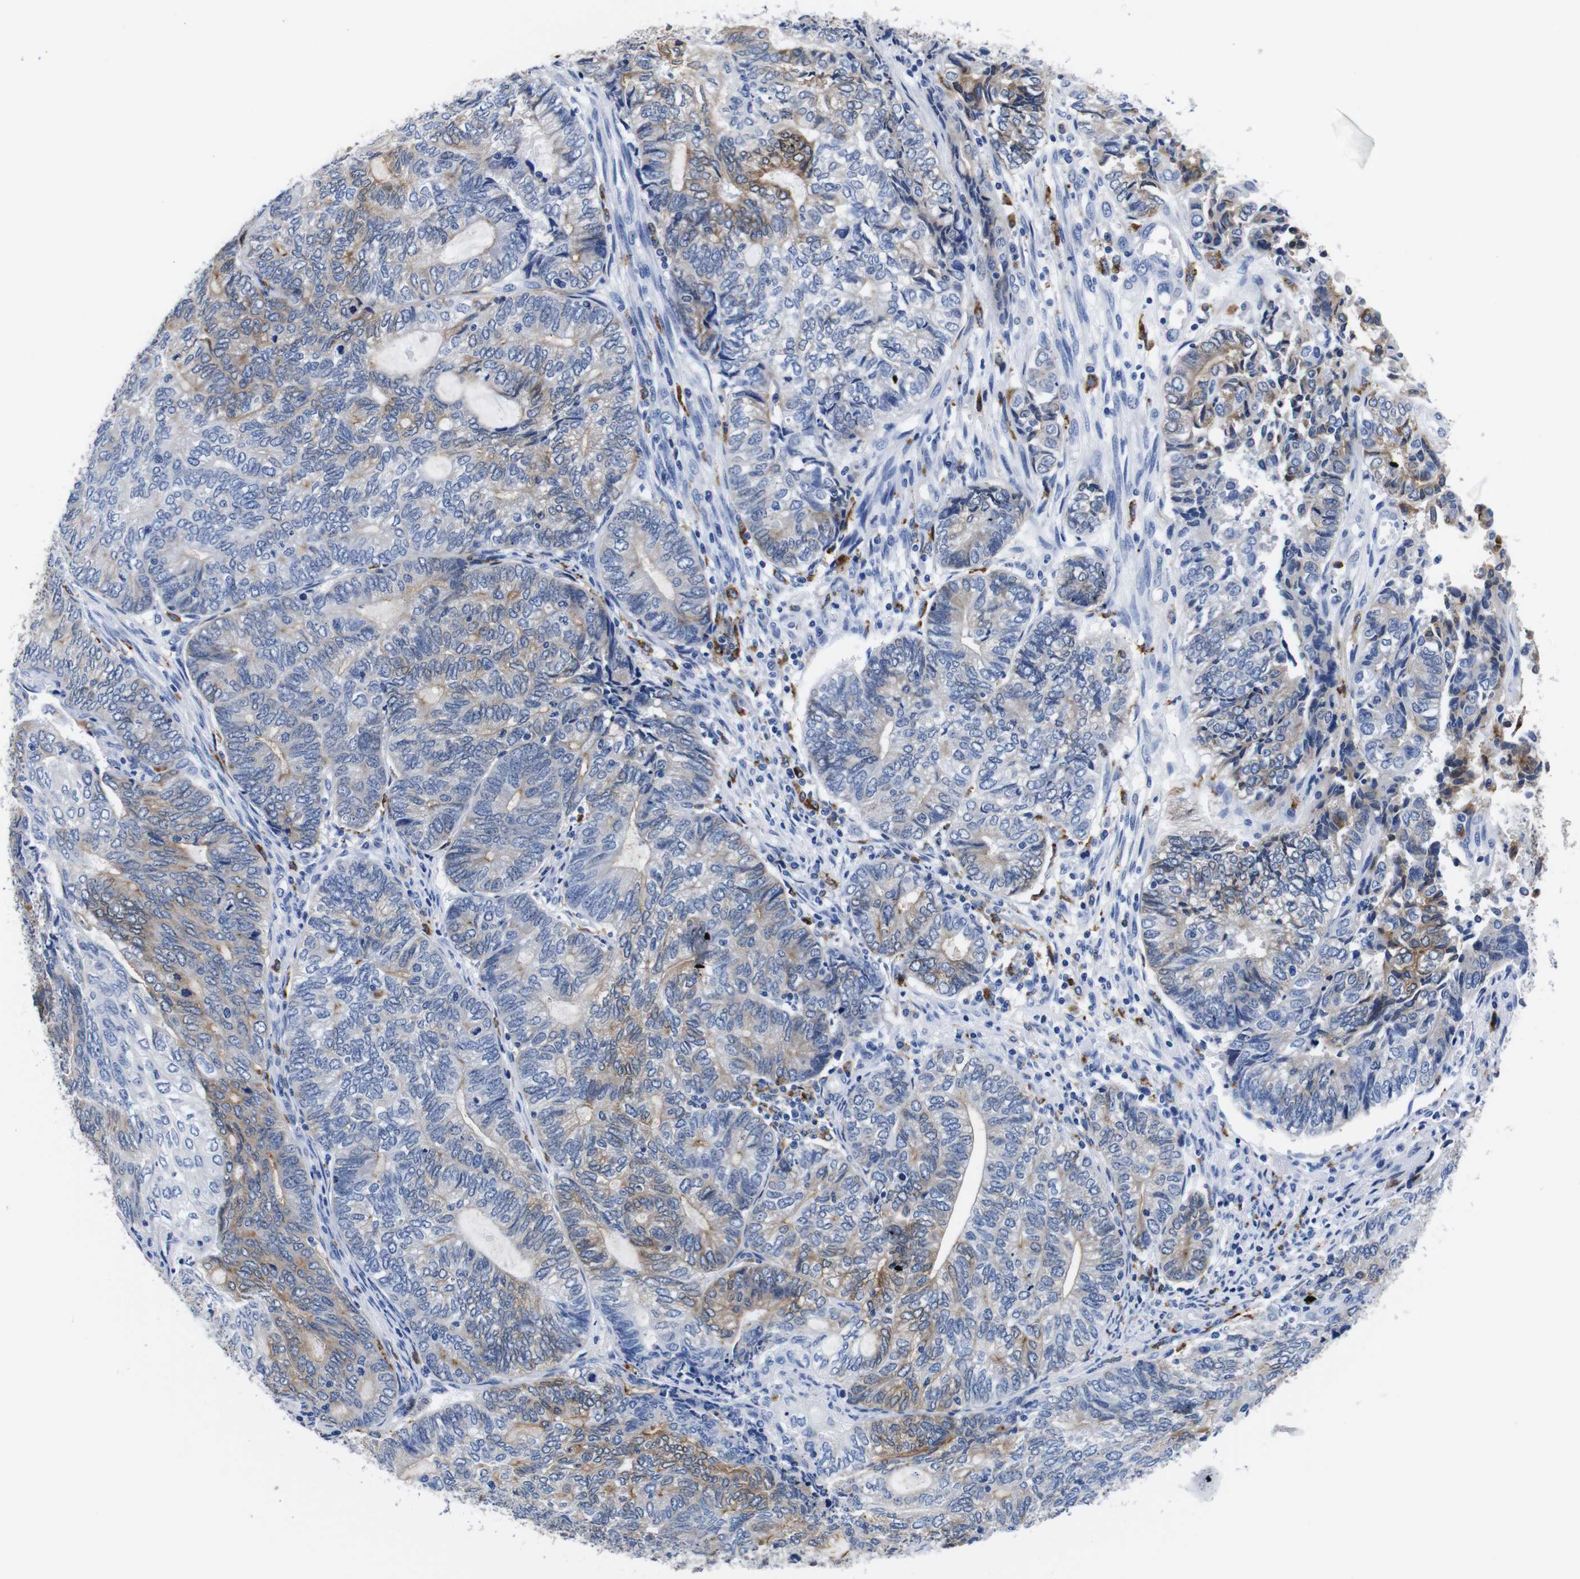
{"staining": {"intensity": "moderate", "quantity": "25%-75%", "location": "cytoplasmic/membranous"}, "tissue": "endometrial cancer", "cell_type": "Tumor cells", "image_type": "cancer", "snomed": [{"axis": "morphology", "description": "Adenocarcinoma, NOS"}, {"axis": "topography", "description": "Uterus"}, {"axis": "topography", "description": "Endometrium"}], "caption": "Brown immunohistochemical staining in human endometrial cancer (adenocarcinoma) shows moderate cytoplasmic/membranous staining in about 25%-75% of tumor cells. (DAB (3,3'-diaminobenzidine) = brown stain, brightfield microscopy at high magnification).", "gene": "HLA-DMB", "patient": {"sex": "female", "age": 70}}